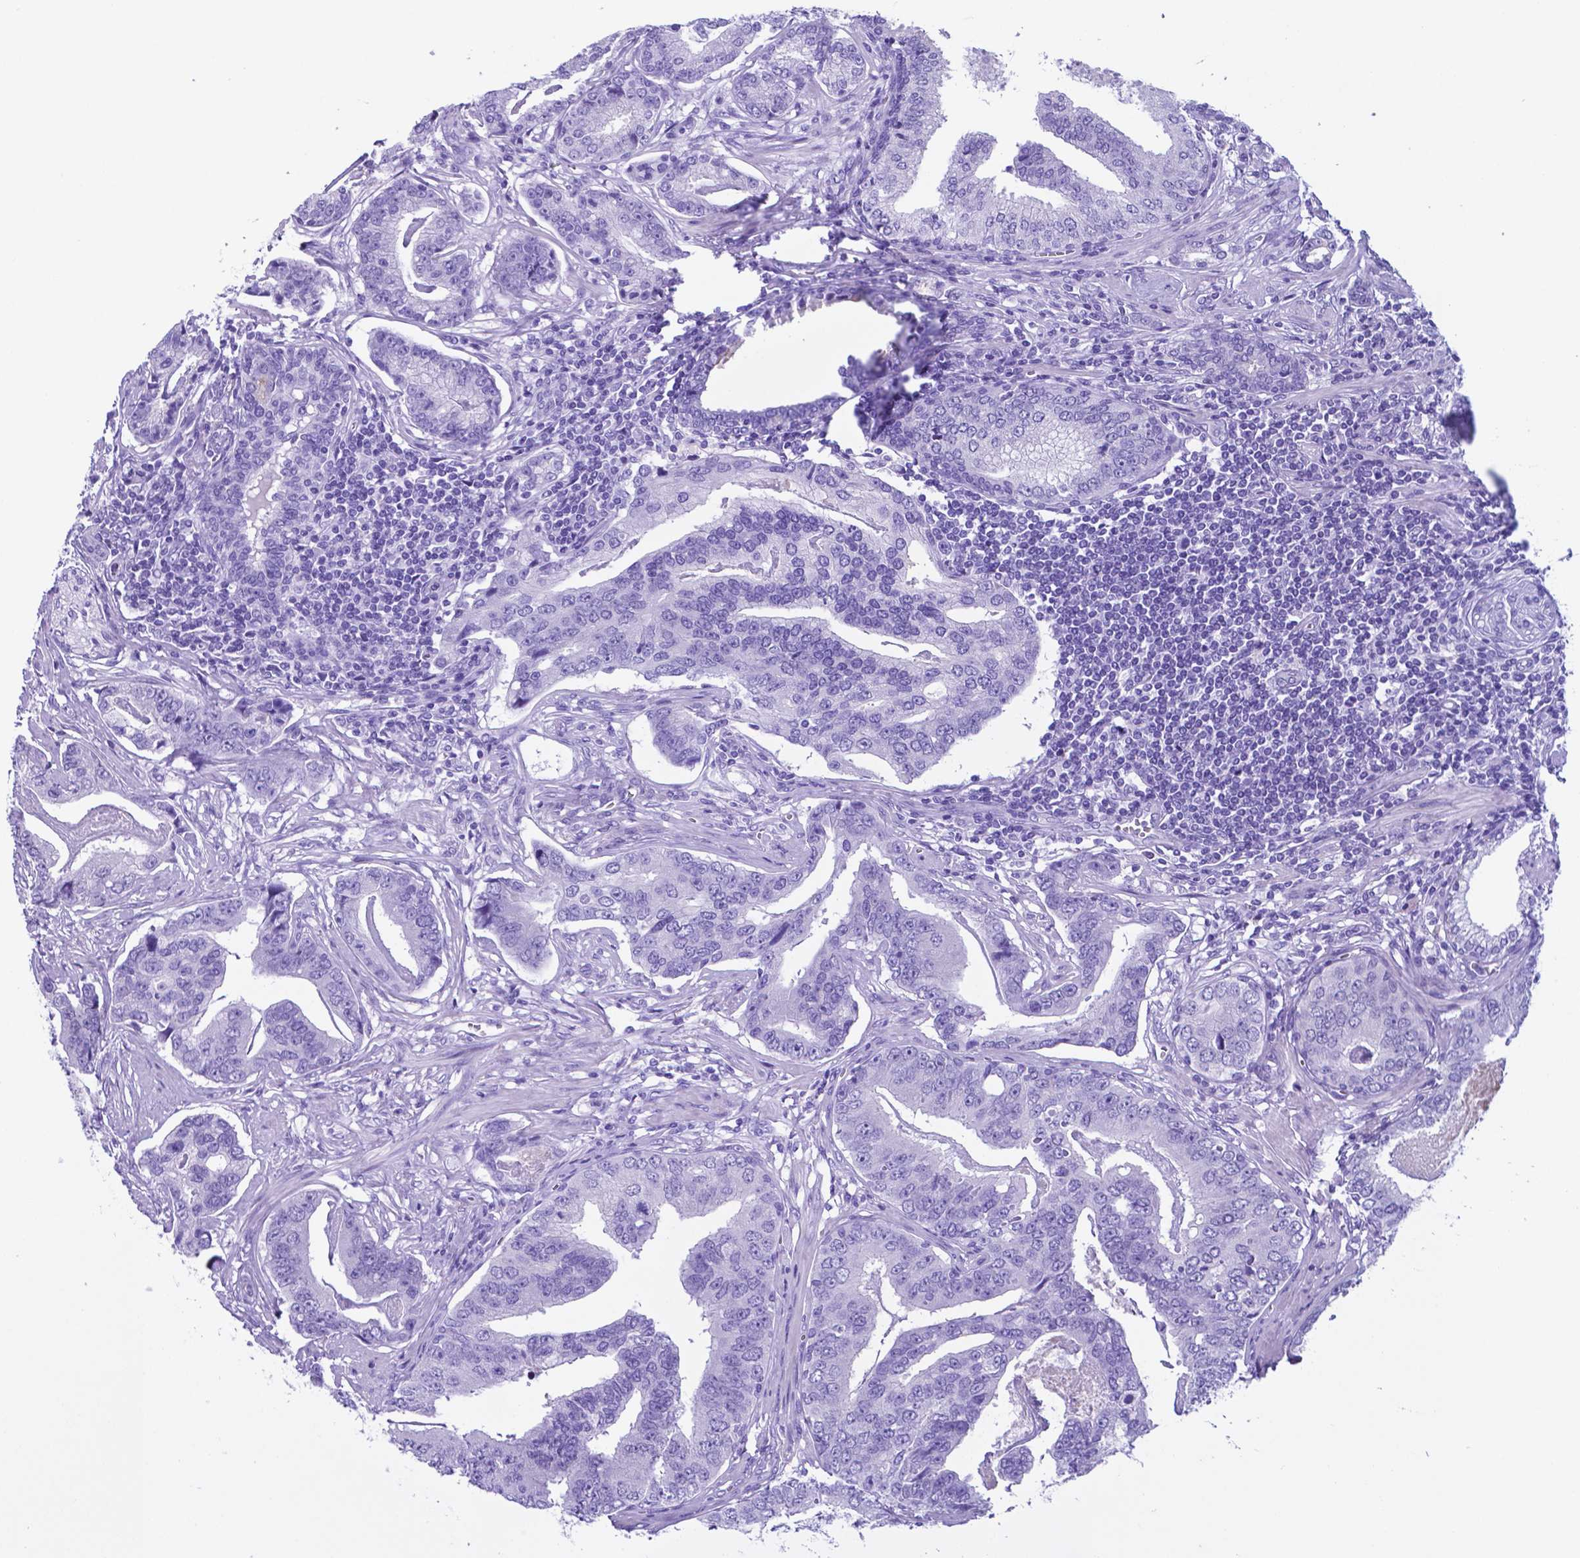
{"staining": {"intensity": "negative", "quantity": "none", "location": "none"}, "tissue": "prostate cancer", "cell_type": "Tumor cells", "image_type": "cancer", "snomed": [{"axis": "morphology", "description": "Adenocarcinoma, NOS"}, {"axis": "topography", "description": "Prostate"}], "caption": "The immunohistochemistry (IHC) image has no significant staining in tumor cells of prostate adenocarcinoma tissue. (DAB immunohistochemistry with hematoxylin counter stain).", "gene": "DNAAF8", "patient": {"sex": "male", "age": 64}}